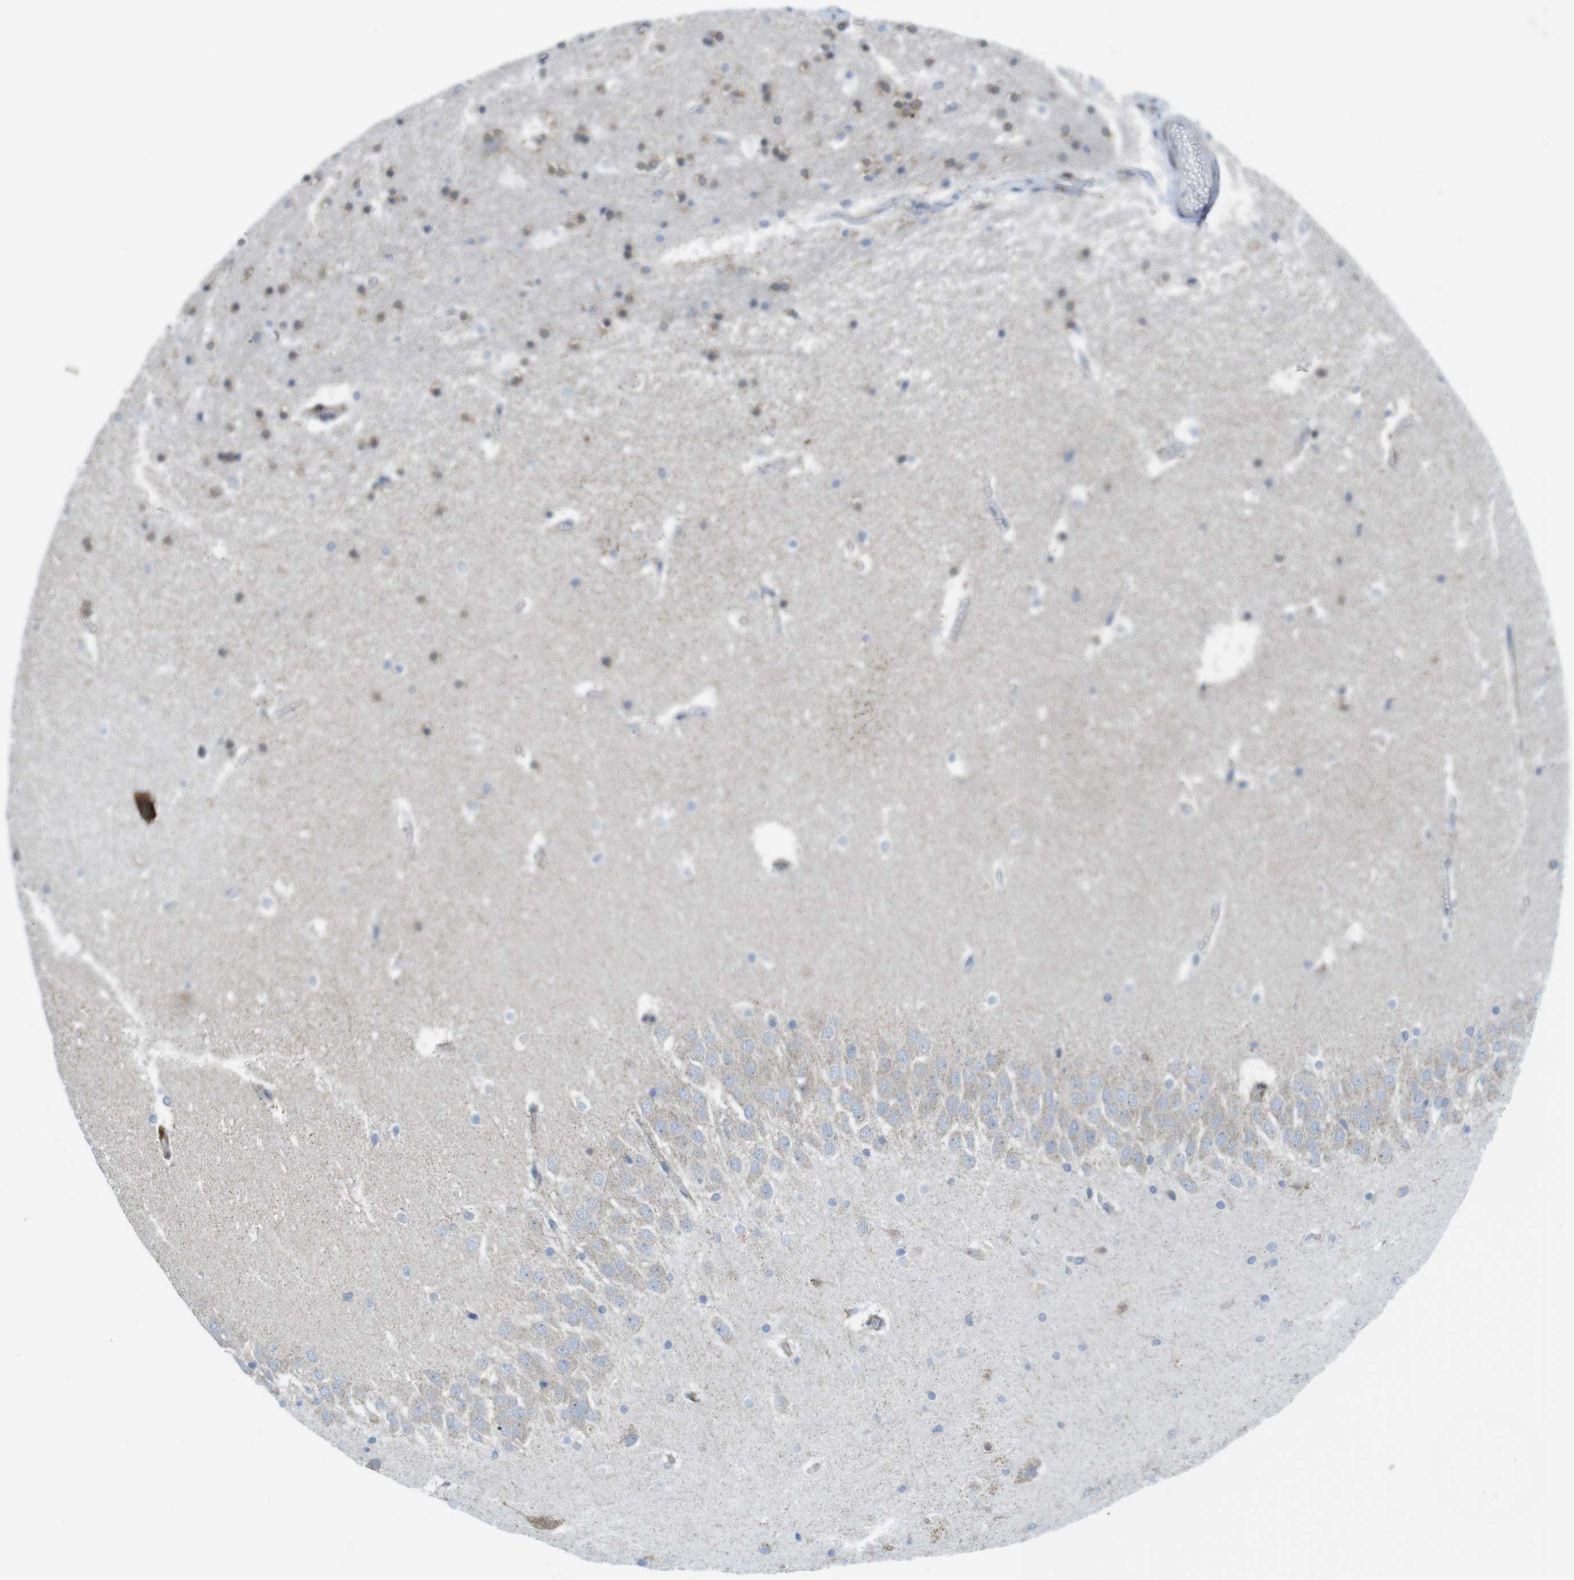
{"staining": {"intensity": "moderate", "quantity": "25%-75%", "location": "cytoplasmic/membranous"}, "tissue": "hippocampus", "cell_type": "Glial cells", "image_type": "normal", "snomed": [{"axis": "morphology", "description": "Normal tissue, NOS"}, {"axis": "topography", "description": "Hippocampus"}], "caption": "IHC (DAB (3,3'-diaminobenzidine)) staining of normal human hippocampus shows moderate cytoplasmic/membranous protein staining in about 25%-75% of glial cells.", "gene": "KCNE3", "patient": {"sex": "male", "age": 45}}